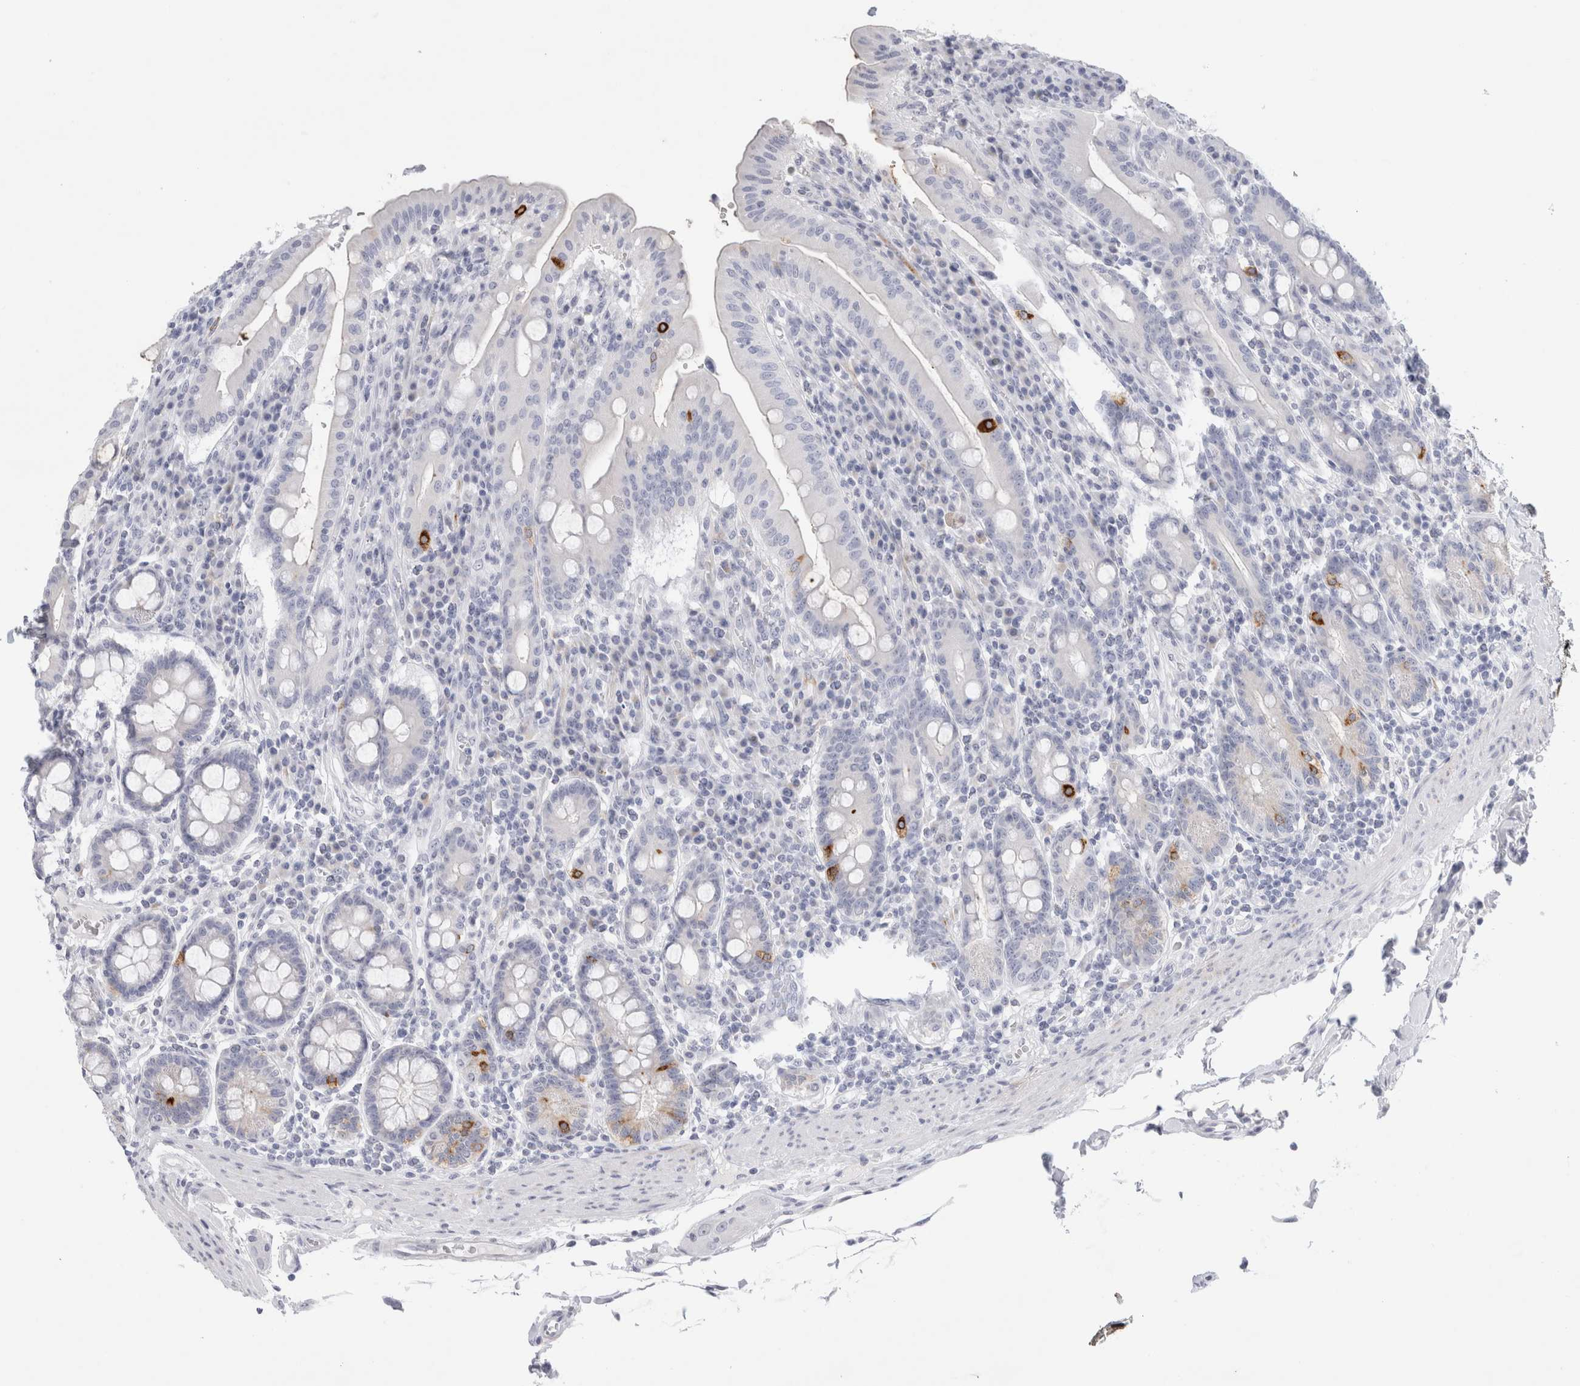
{"staining": {"intensity": "moderate", "quantity": "<25%", "location": "cytoplasmic/membranous"}, "tissue": "duodenum", "cell_type": "Glandular cells", "image_type": "normal", "snomed": [{"axis": "morphology", "description": "Normal tissue, NOS"}, {"axis": "morphology", "description": "Adenocarcinoma, NOS"}, {"axis": "topography", "description": "Pancreas"}, {"axis": "topography", "description": "Duodenum"}], "caption": "A histopathology image of human duodenum stained for a protein exhibits moderate cytoplasmic/membranous brown staining in glandular cells.", "gene": "MUC15", "patient": {"sex": "male", "age": 50}}